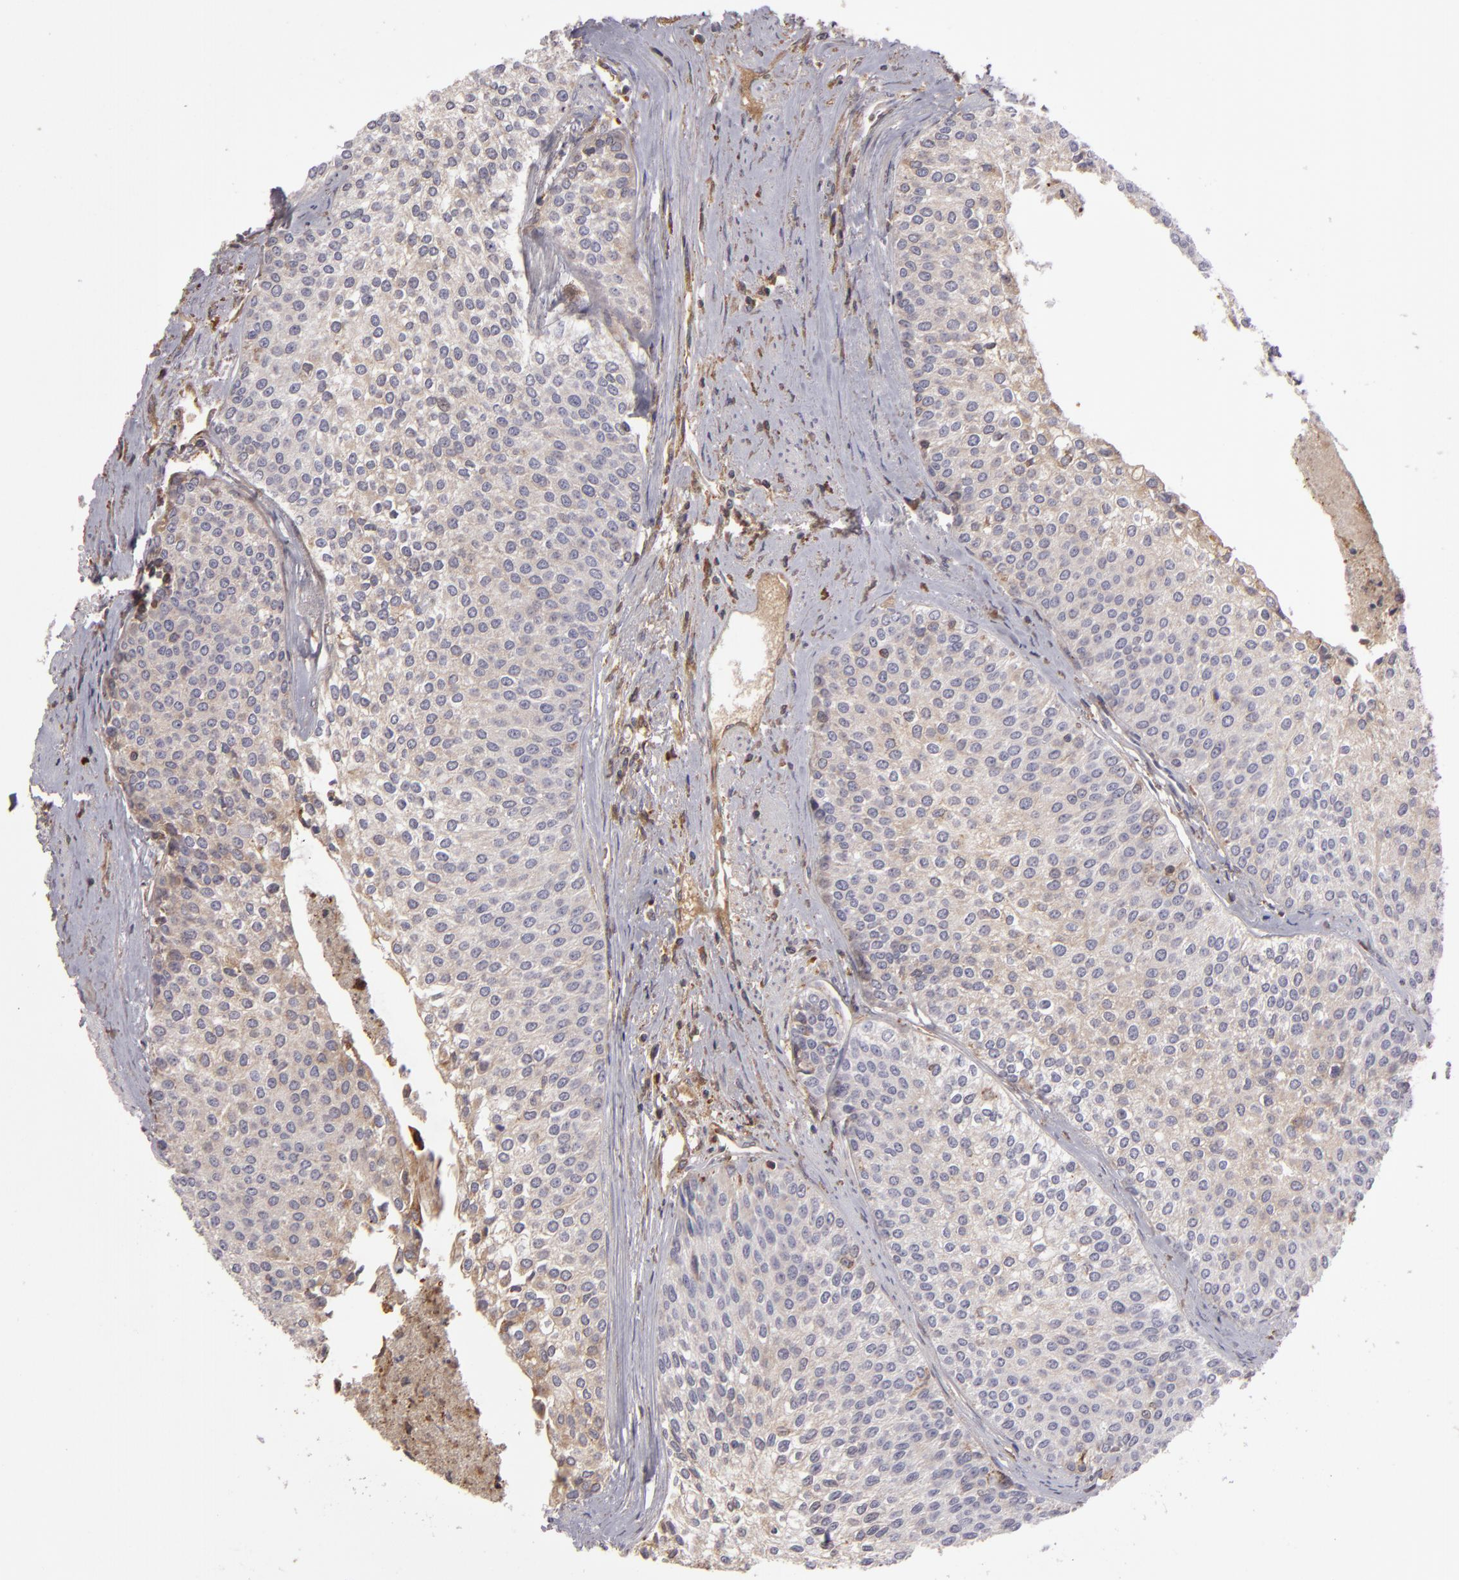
{"staining": {"intensity": "weak", "quantity": "25%-75%", "location": "cytoplasmic/membranous"}, "tissue": "urothelial cancer", "cell_type": "Tumor cells", "image_type": "cancer", "snomed": [{"axis": "morphology", "description": "Urothelial carcinoma, Low grade"}, {"axis": "topography", "description": "Urinary bladder"}], "caption": "A brown stain labels weak cytoplasmic/membranous staining of a protein in urothelial cancer tumor cells. Immunohistochemistry (ihc) stains the protein of interest in brown and the nuclei are stained blue.", "gene": "CFB", "patient": {"sex": "female", "age": 73}}